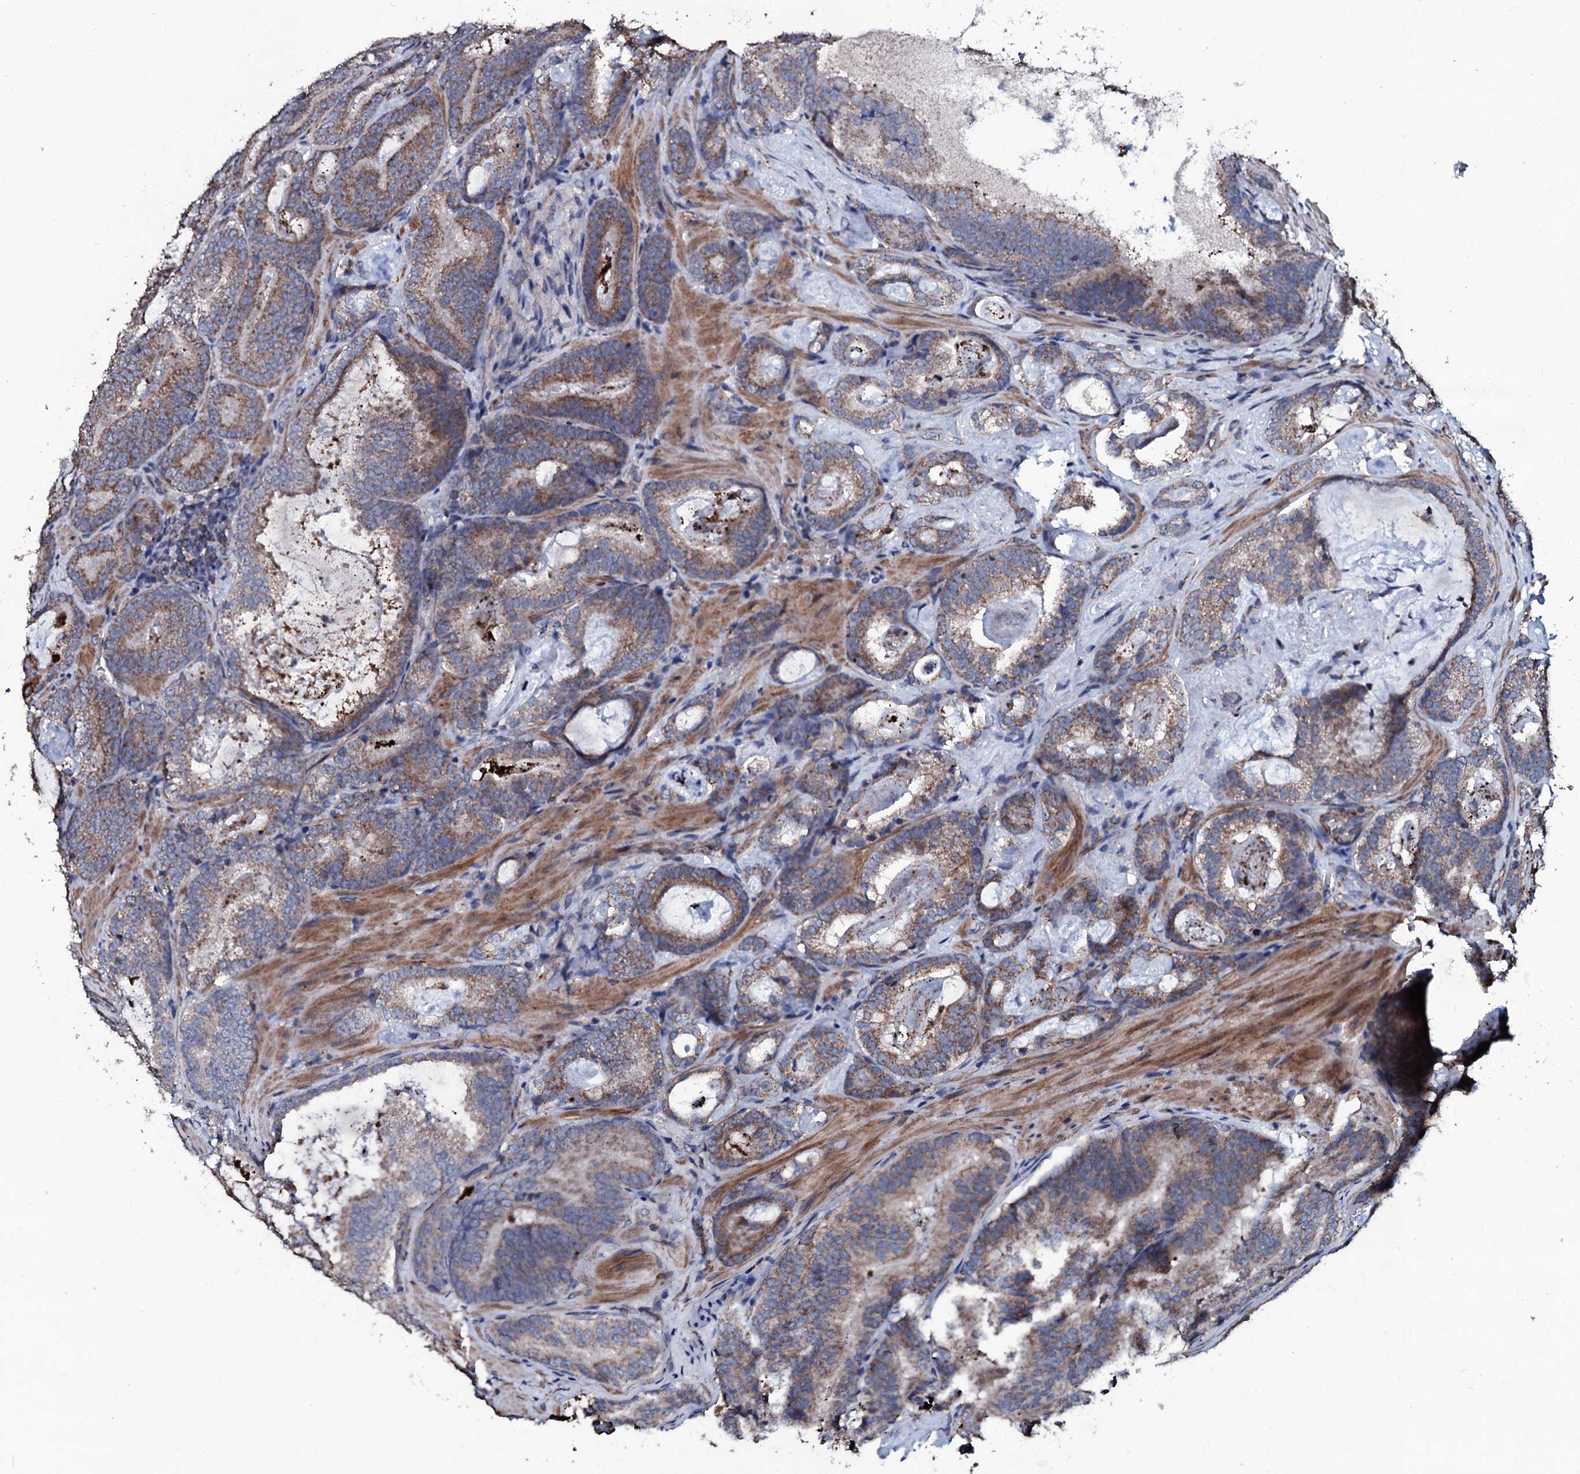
{"staining": {"intensity": "moderate", "quantity": "25%-75%", "location": "cytoplasmic/membranous"}, "tissue": "prostate cancer", "cell_type": "Tumor cells", "image_type": "cancer", "snomed": [{"axis": "morphology", "description": "Adenocarcinoma, Low grade"}, {"axis": "topography", "description": "Prostate"}], "caption": "Approximately 25%-75% of tumor cells in human prostate cancer (adenocarcinoma (low-grade)) display moderate cytoplasmic/membranous protein staining as visualized by brown immunohistochemical staining.", "gene": "DYNC2I2", "patient": {"sex": "male", "age": 60}}